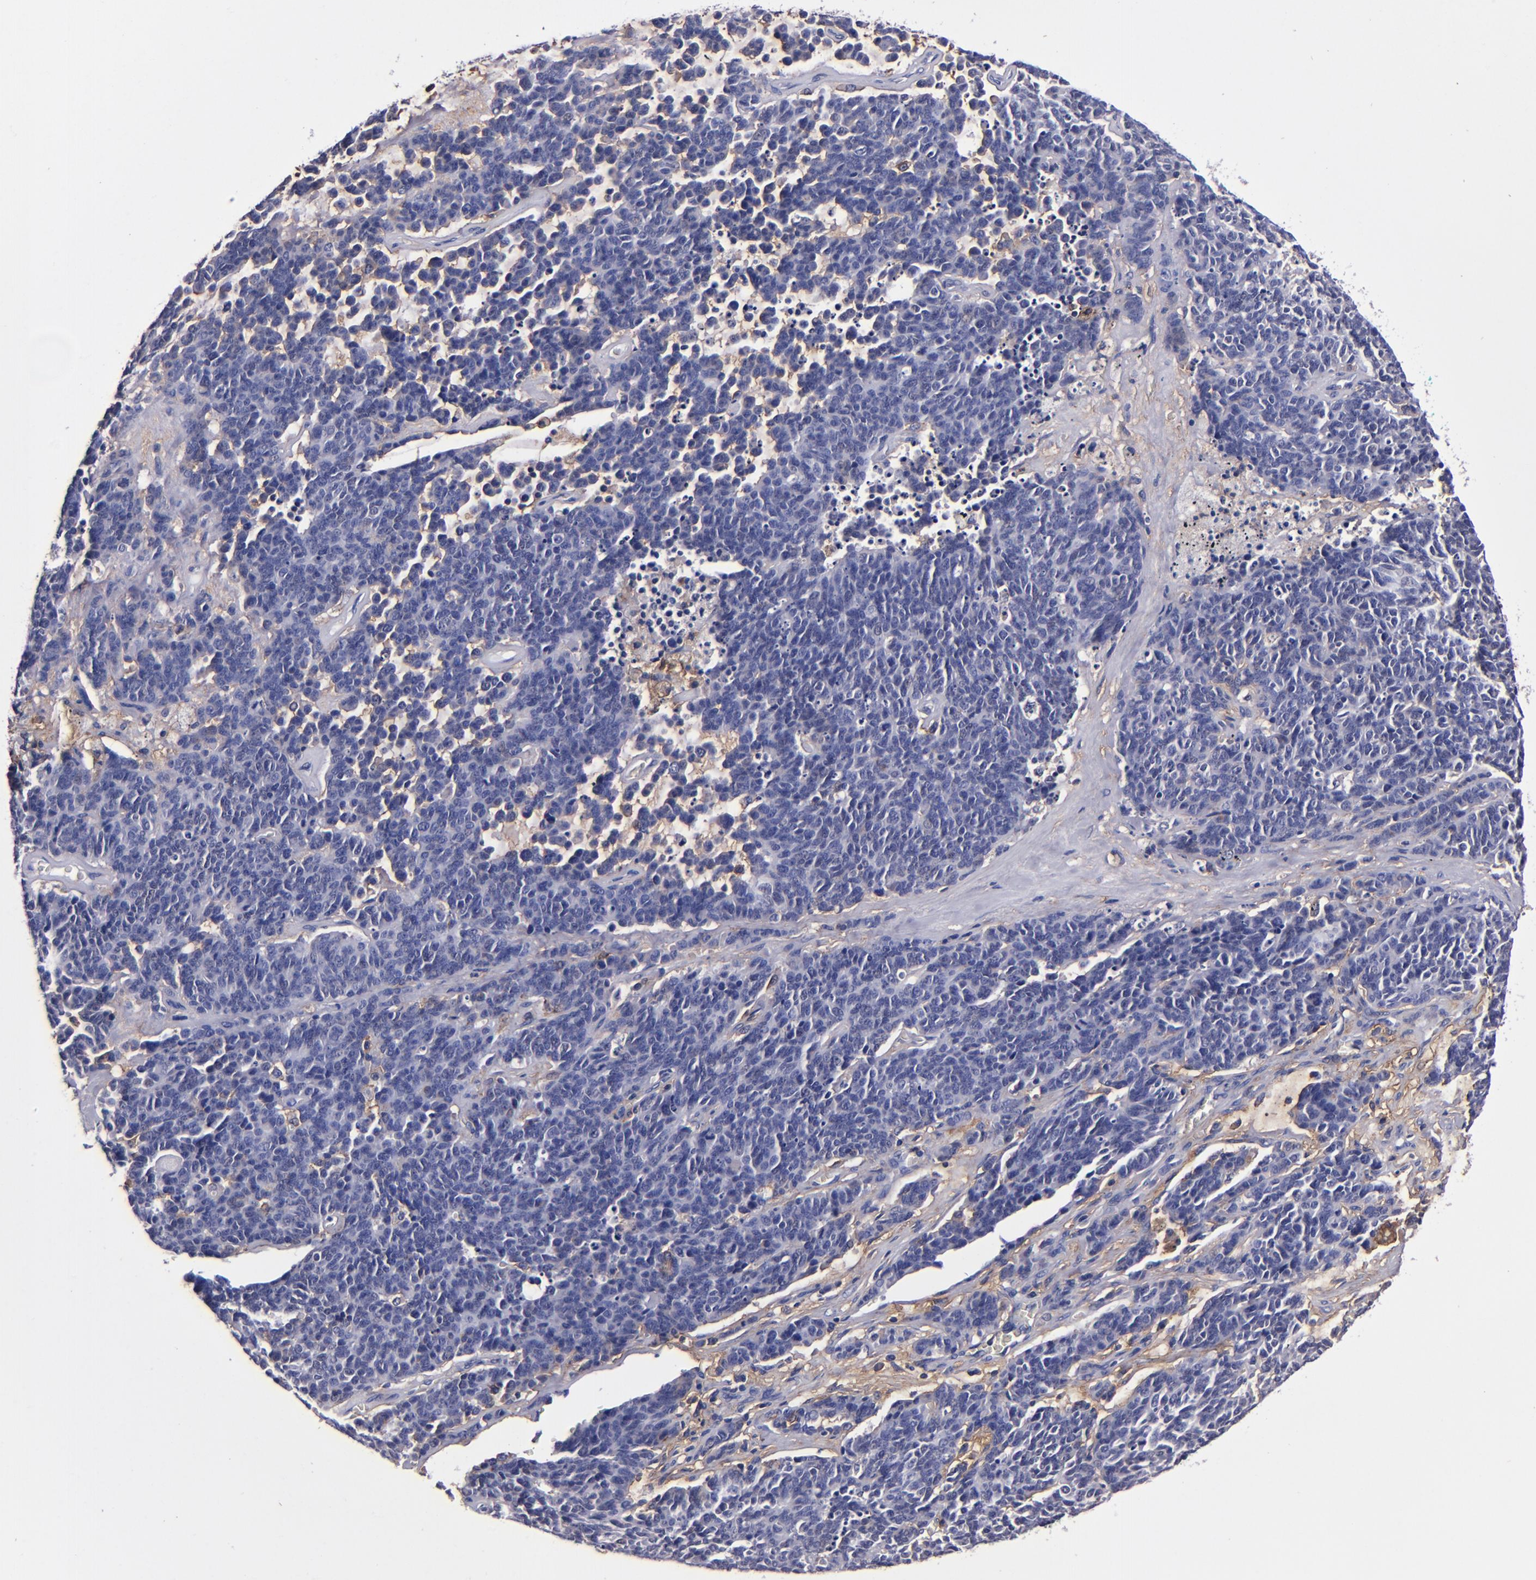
{"staining": {"intensity": "negative", "quantity": "none", "location": "none"}, "tissue": "lung cancer", "cell_type": "Tumor cells", "image_type": "cancer", "snomed": [{"axis": "morphology", "description": "Neoplasm, malignant, NOS"}, {"axis": "topography", "description": "Lung"}], "caption": "This is an immunohistochemistry (IHC) micrograph of human lung cancer (malignant neoplasm). There is no staining in tumor cells.", "gene": "SIRPA", "patient": {"sex": "female", "age": 58}}